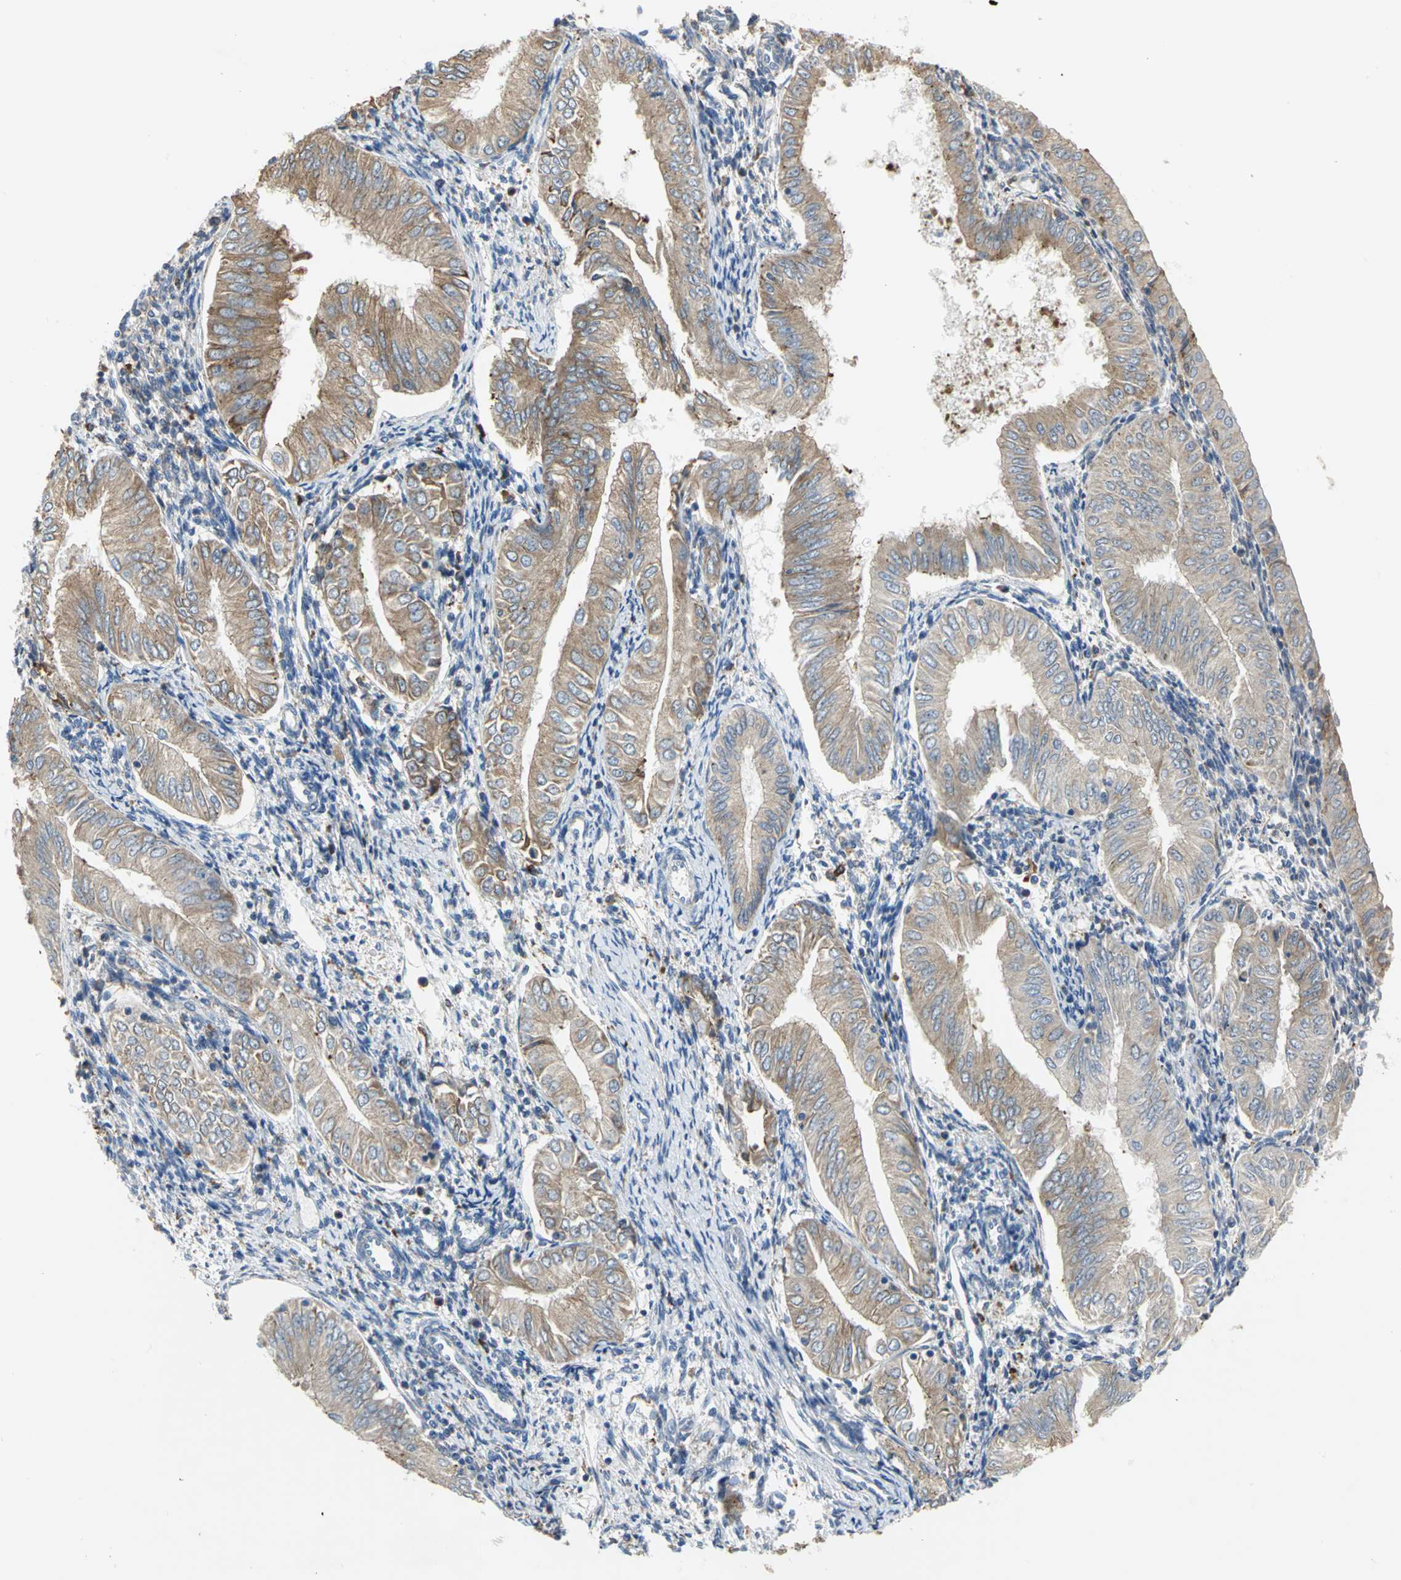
{"staining": {"intensity": "moderate", "quantity": ">75%", "location": "cytoplasmic/membranous"}, "tissue": "endometrial cancer", "cell_type": "Tumor cells", "image_type": "cancer", "snomed": [{"axis": "morphology", "description": "Adenocarcinoma, NOS"}, {"axis": "topography", "description": "Endometrium"}], "caption": "This is a micrograph of IHC staining of endometrial adenocarcinoma, which shows moderate expression in the cytoplasmic/membranous of tumor cells.", "gene": "SDF2L1", "patient": {"sex": "female", "age": 53}}